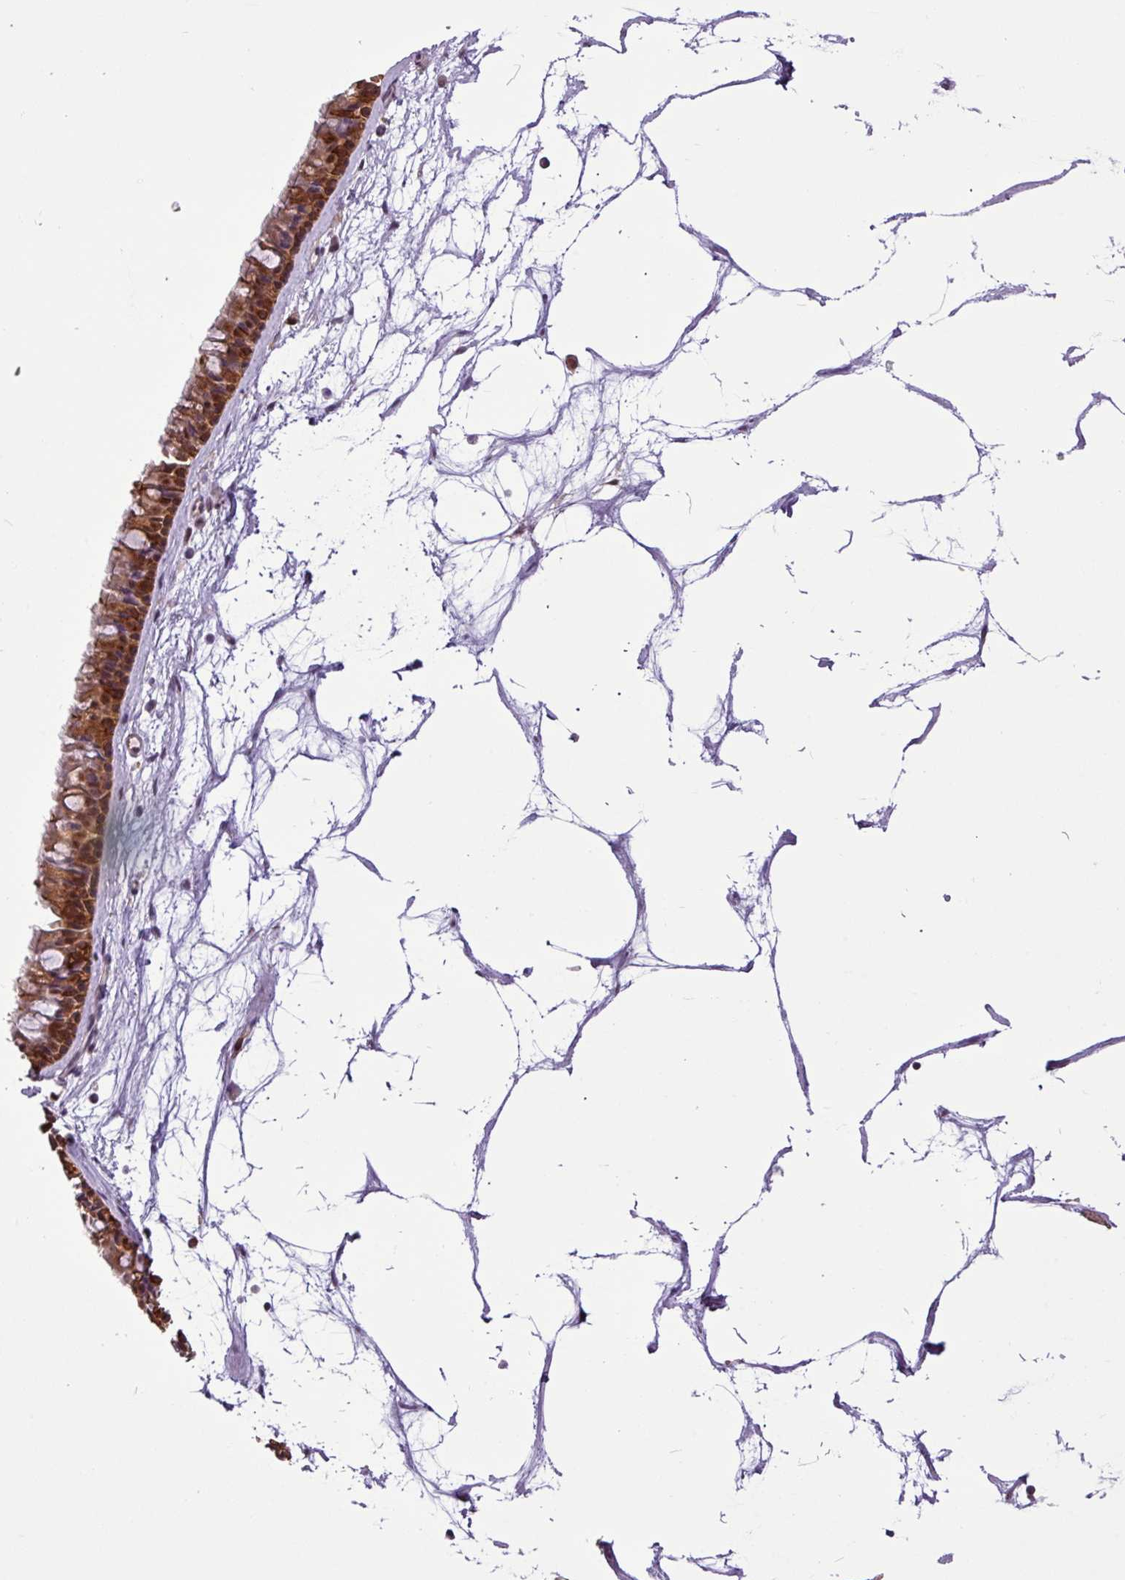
{"staining": {"intensity": "strong", "quantity": ">75%", "location": "cytoplasmic/membranous"}, "tissue": "nasopharynx", "cell_type": "Respiratory epithelial cells", "image_type": "normal", "snomed": [{"axis": "morphology", "description": "Normal tissue, NOS"}, {"axis": "topography", "description": "Nasopharynx"}], "caption": "Nasopharynx stained for a protein exhibits strong cytoplasmic/membranous positivity in respiratory epithelial cells. Using DAB (3,3'-diaminobenzidine) (brown) and hematoxylin (blue) stains, captured at high magnification using brightfield microscopy.", "gene": "MFHAS1", "patient": {"sex": "male", "age": 64}}